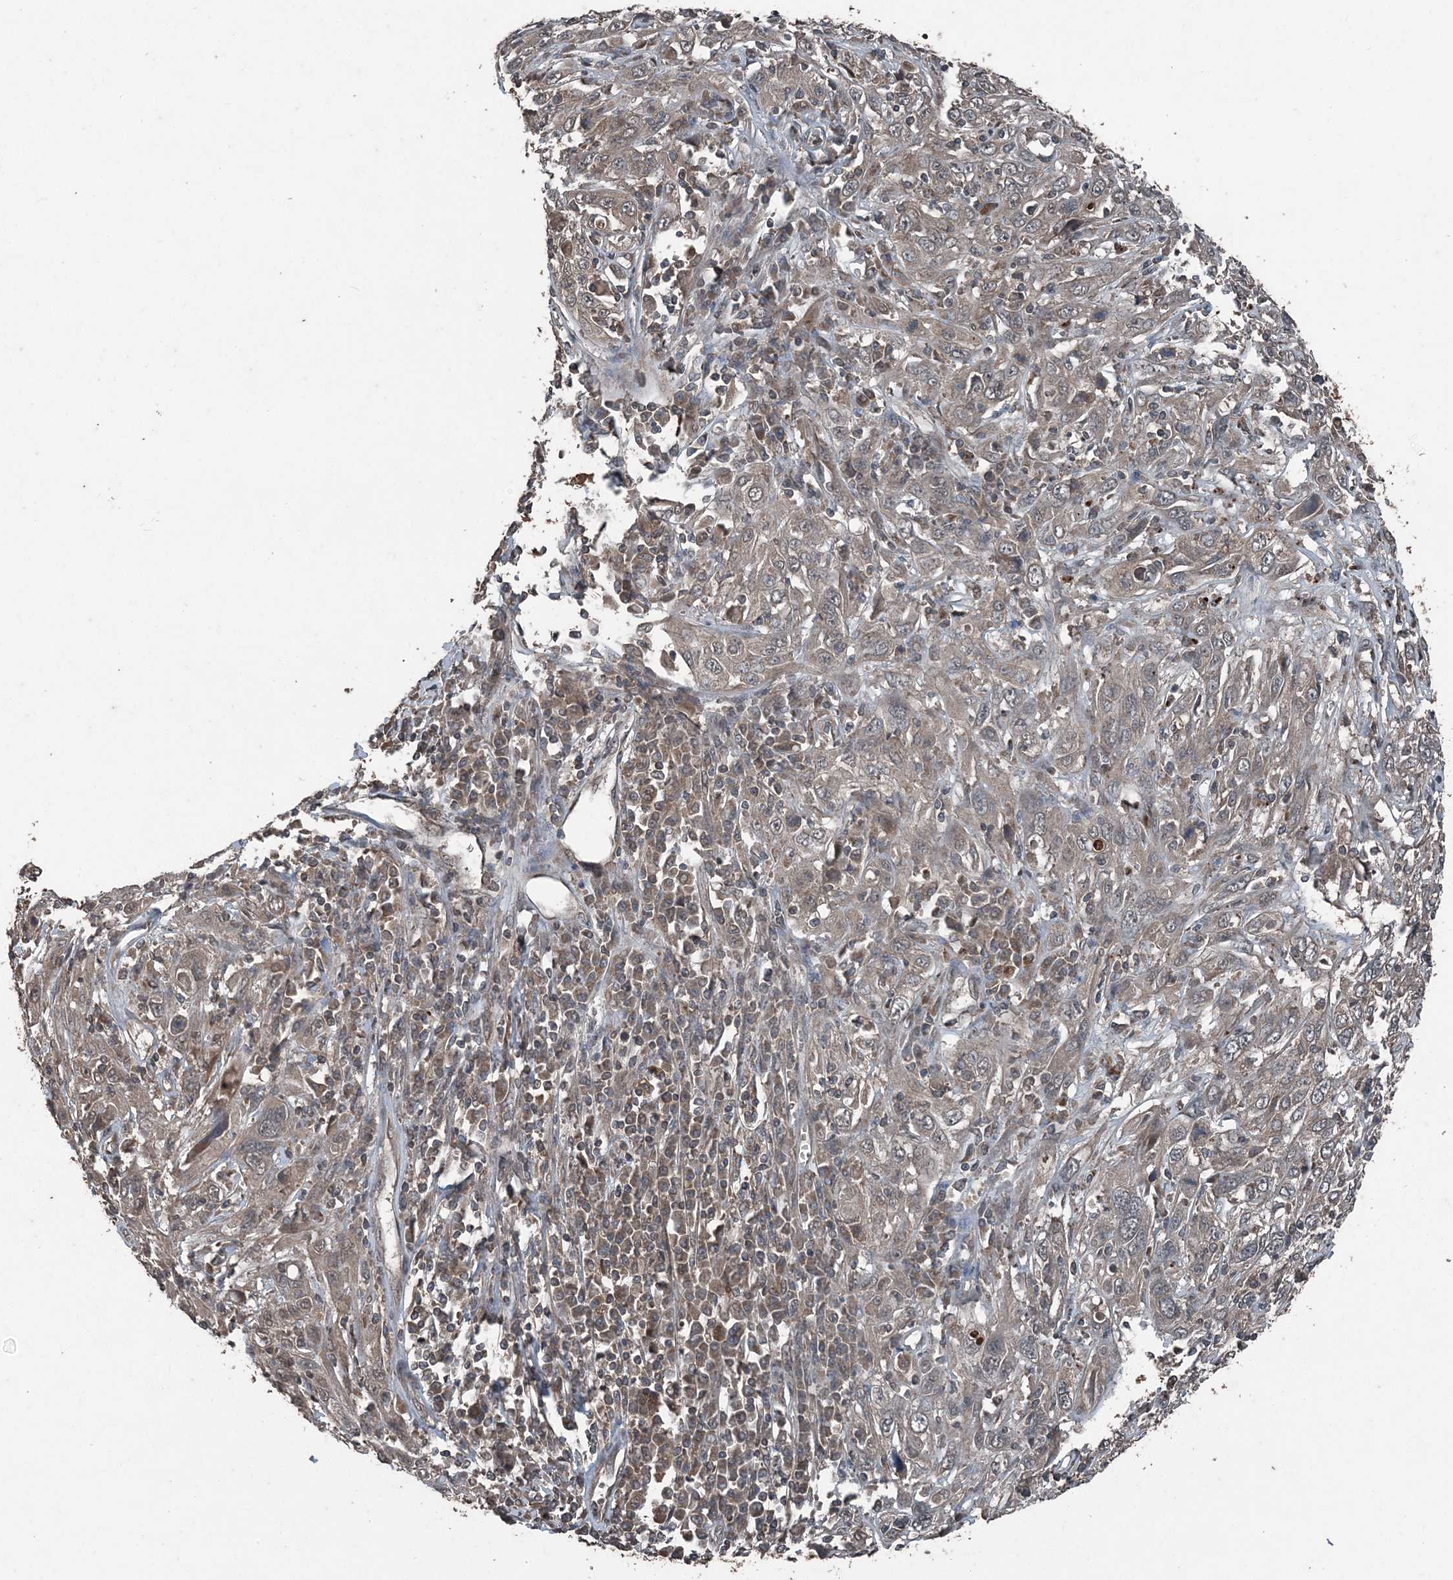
{"staining": {"intensity": "weak", "quantity": "25%-75%", "location": "cytoplasmic/membranous"}, "tissue": "cervical cancer", "cell_type": "Tumor cells", "image_type": "cancer", "snomed": [{"axis": "morphology", "description": "Squamous cell carcinoma, NOS"}, {"axis": "topography", "description": "Cervix"}], "caption": "Immunohistochemistry (DAB (3,3'-diaminobenzidine)) staining of human cervical cancer (squamous cell carcinoma) demonstrates weak cytoplasmic/membranous protein staining in approximately 25%-75% of tumor cells. (DAB (3,3'-diaminobenzidine) IHC, brown staining for protein, blue staining for nuclei).", "gene": "CFL1", "patient": {"sex": "female", "age": 46}}